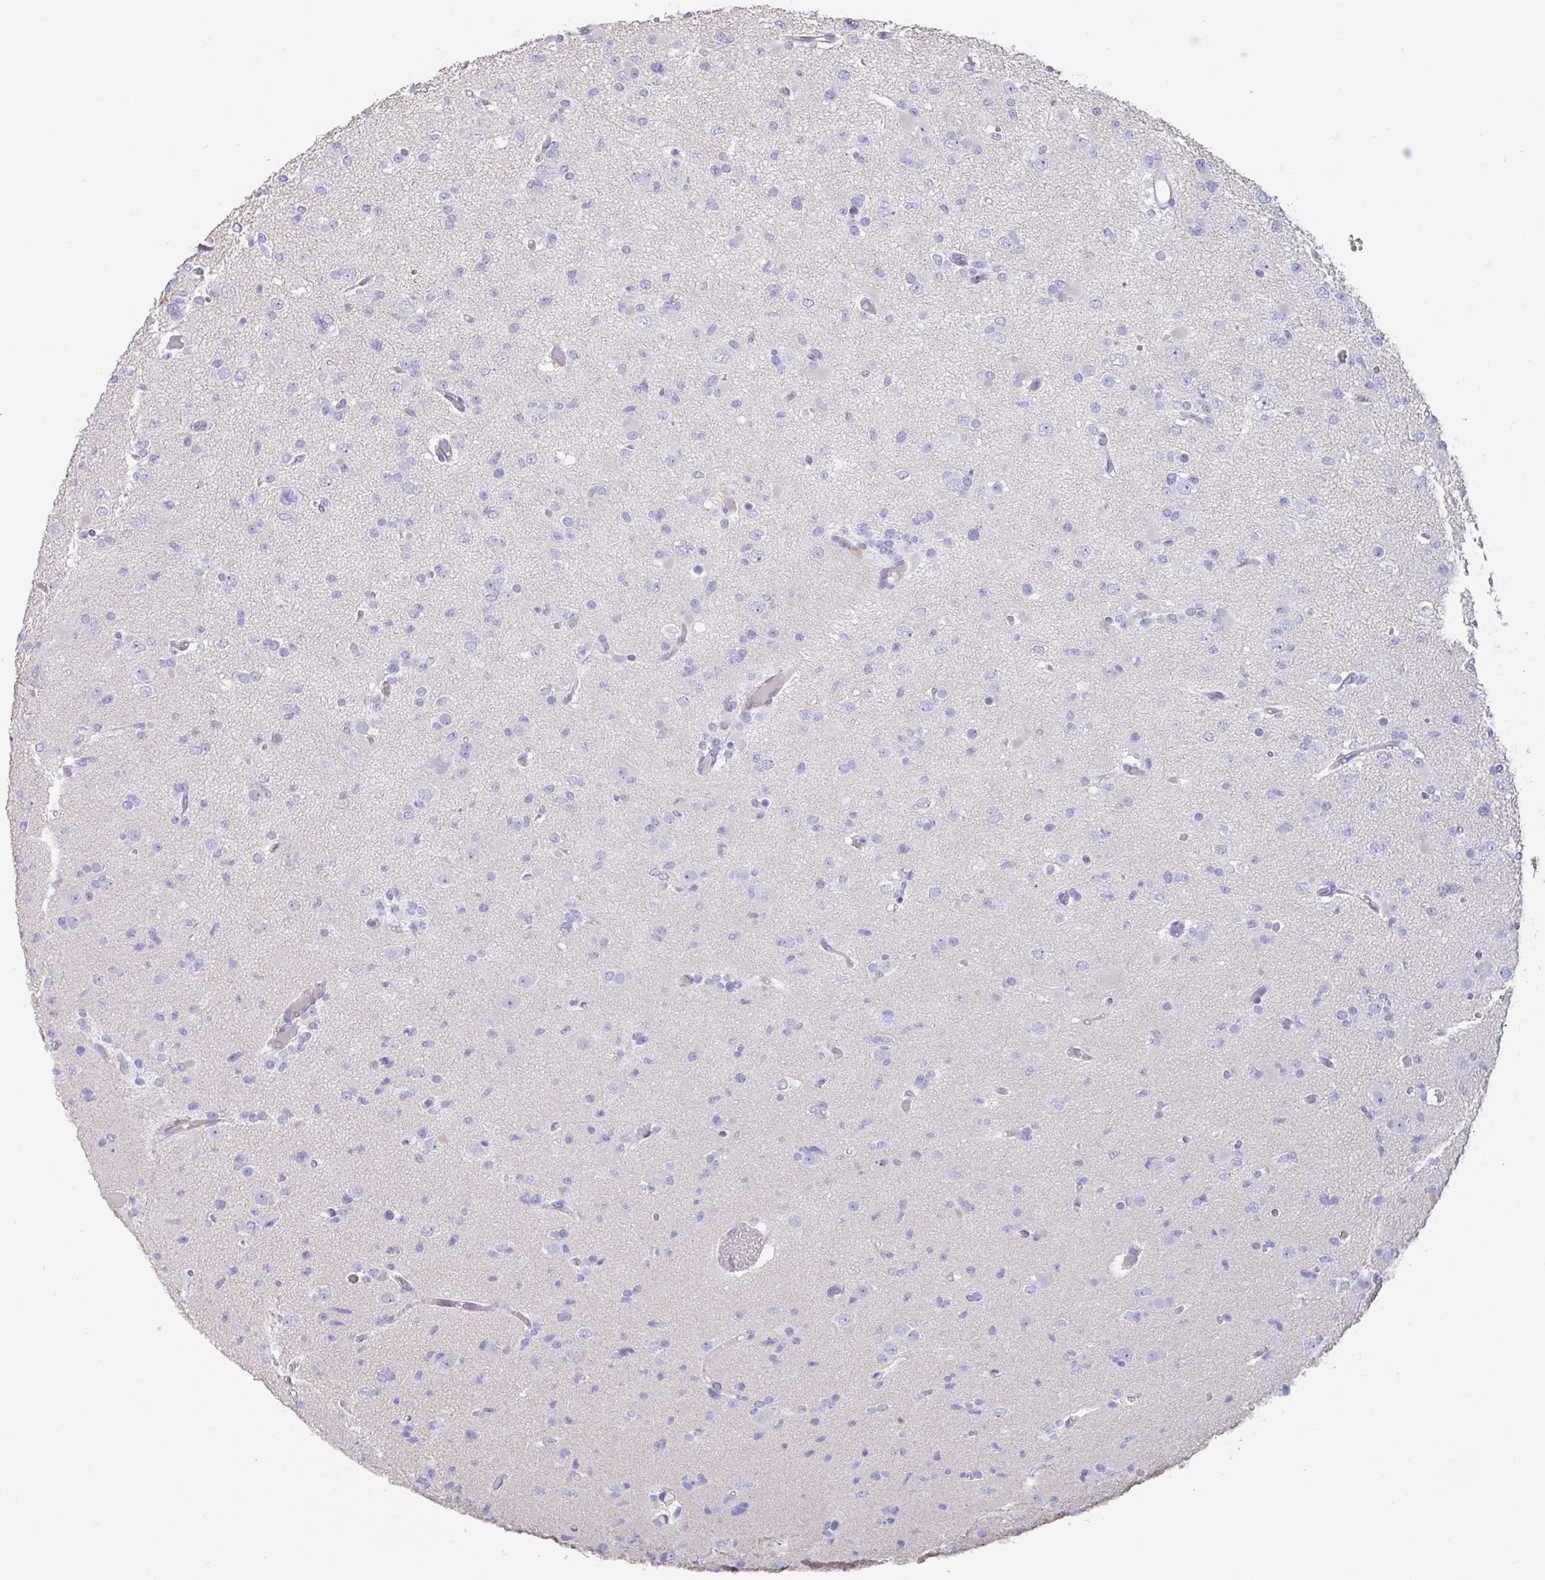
{"staining": {"intensity": "negative", "quantity": "none", "location": "none"}, "tissue": "glioma", "cell_type": "Tumor cells", "image_type": "cancer", "snomed": [{"axis": "morphology", "description": "Glioma, malignant, Low grade"}, {"axis": "topography", "description": "Brain"}], "caption": "A photomicrograph of glioma stained for a protein shows no brown staining in tumor cells. (DAB (3,3'-diaminobenzidine) immunohistochemistry, high magnification).", "gene": "SLC44A4", "patient": {"sex": "female", "age": 22}}